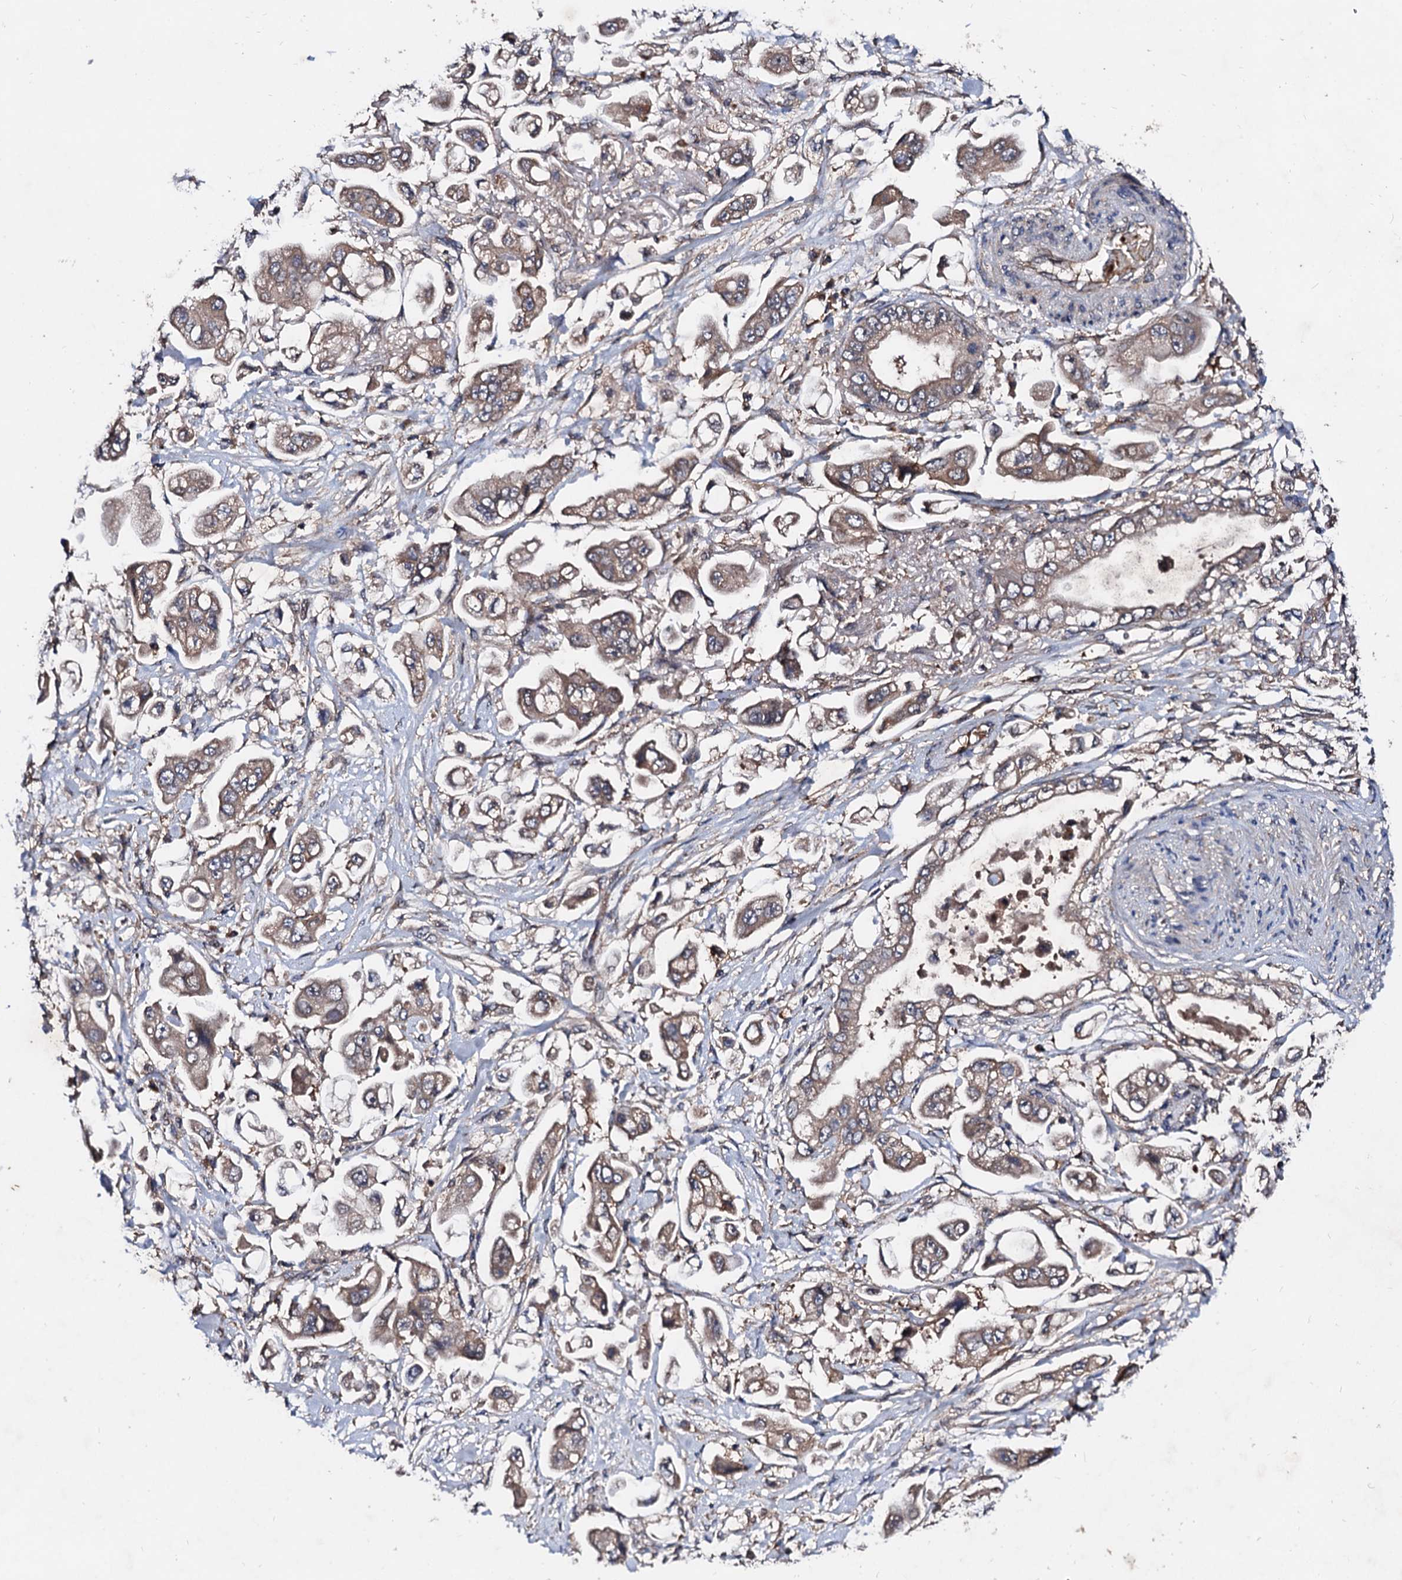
{"staining": {"intensity": "weak", "quantity": ">75%", "location": "cytoplasmic/membranous"}, "tissue": "stomach cancer", "cell_type": "Tumor cells", "image_type": "cancer", "snomed": [{"axis": "morphology", "description": "Adenocarcinoma, NOS"}, {"axis": "topography", "description": "Stomach"}], "caption": "Immunohistochemistry (IHC) staining of adenocarcinoma (stomach), which displays low levels of weak cytoplasmic/membranous expression in approximately >75% of tumor cells indicating weak cytoplasmic/membranous protein expression. The staining was performed using DAB (brown) for protein detection and nuclei were counterstained in hematoxylin (blue).", "gene": "EXTL1", "patient": {"sex": "male", "age": 62}}